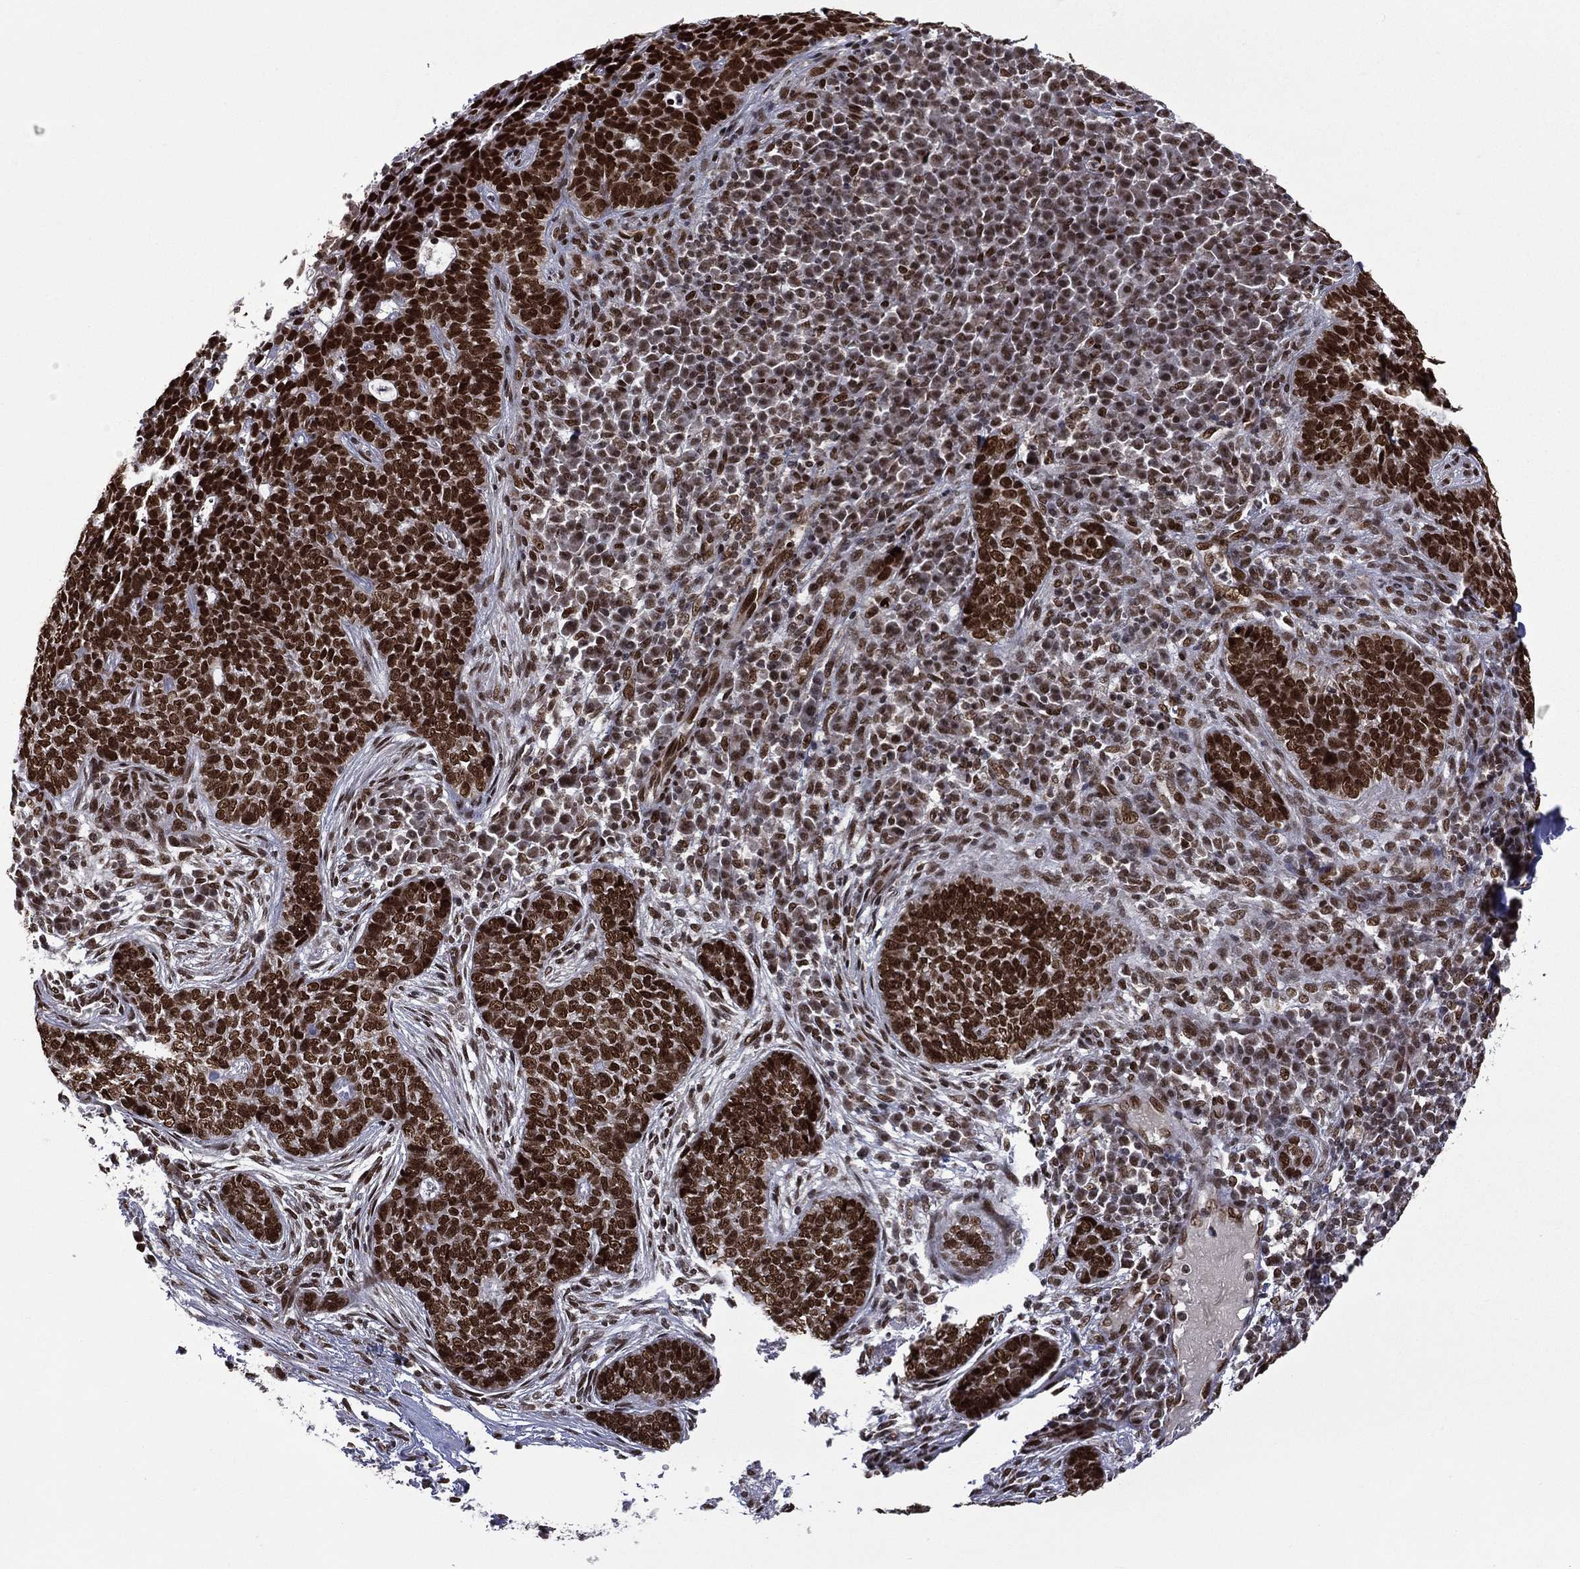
{"staining": {"intensity": "strong", "quantity": ">75%", "location": "nuclear"}, "tissue": "skin cancer", "cell_type": "Tumor cells", "image_type": "cancer", "snomed": [{"axis": "morphology", "description": "Basal cell carcinoma"}, {"axis": "topography", "description": "Skin"}], "caption": "Protein expression by IHC demonstrates strong nuclear staining in about >75% of tumor cells in basal cell carcinoma (skin).", "gene": "C5orf24", "patient": {"sex": "female", "age": 69}}